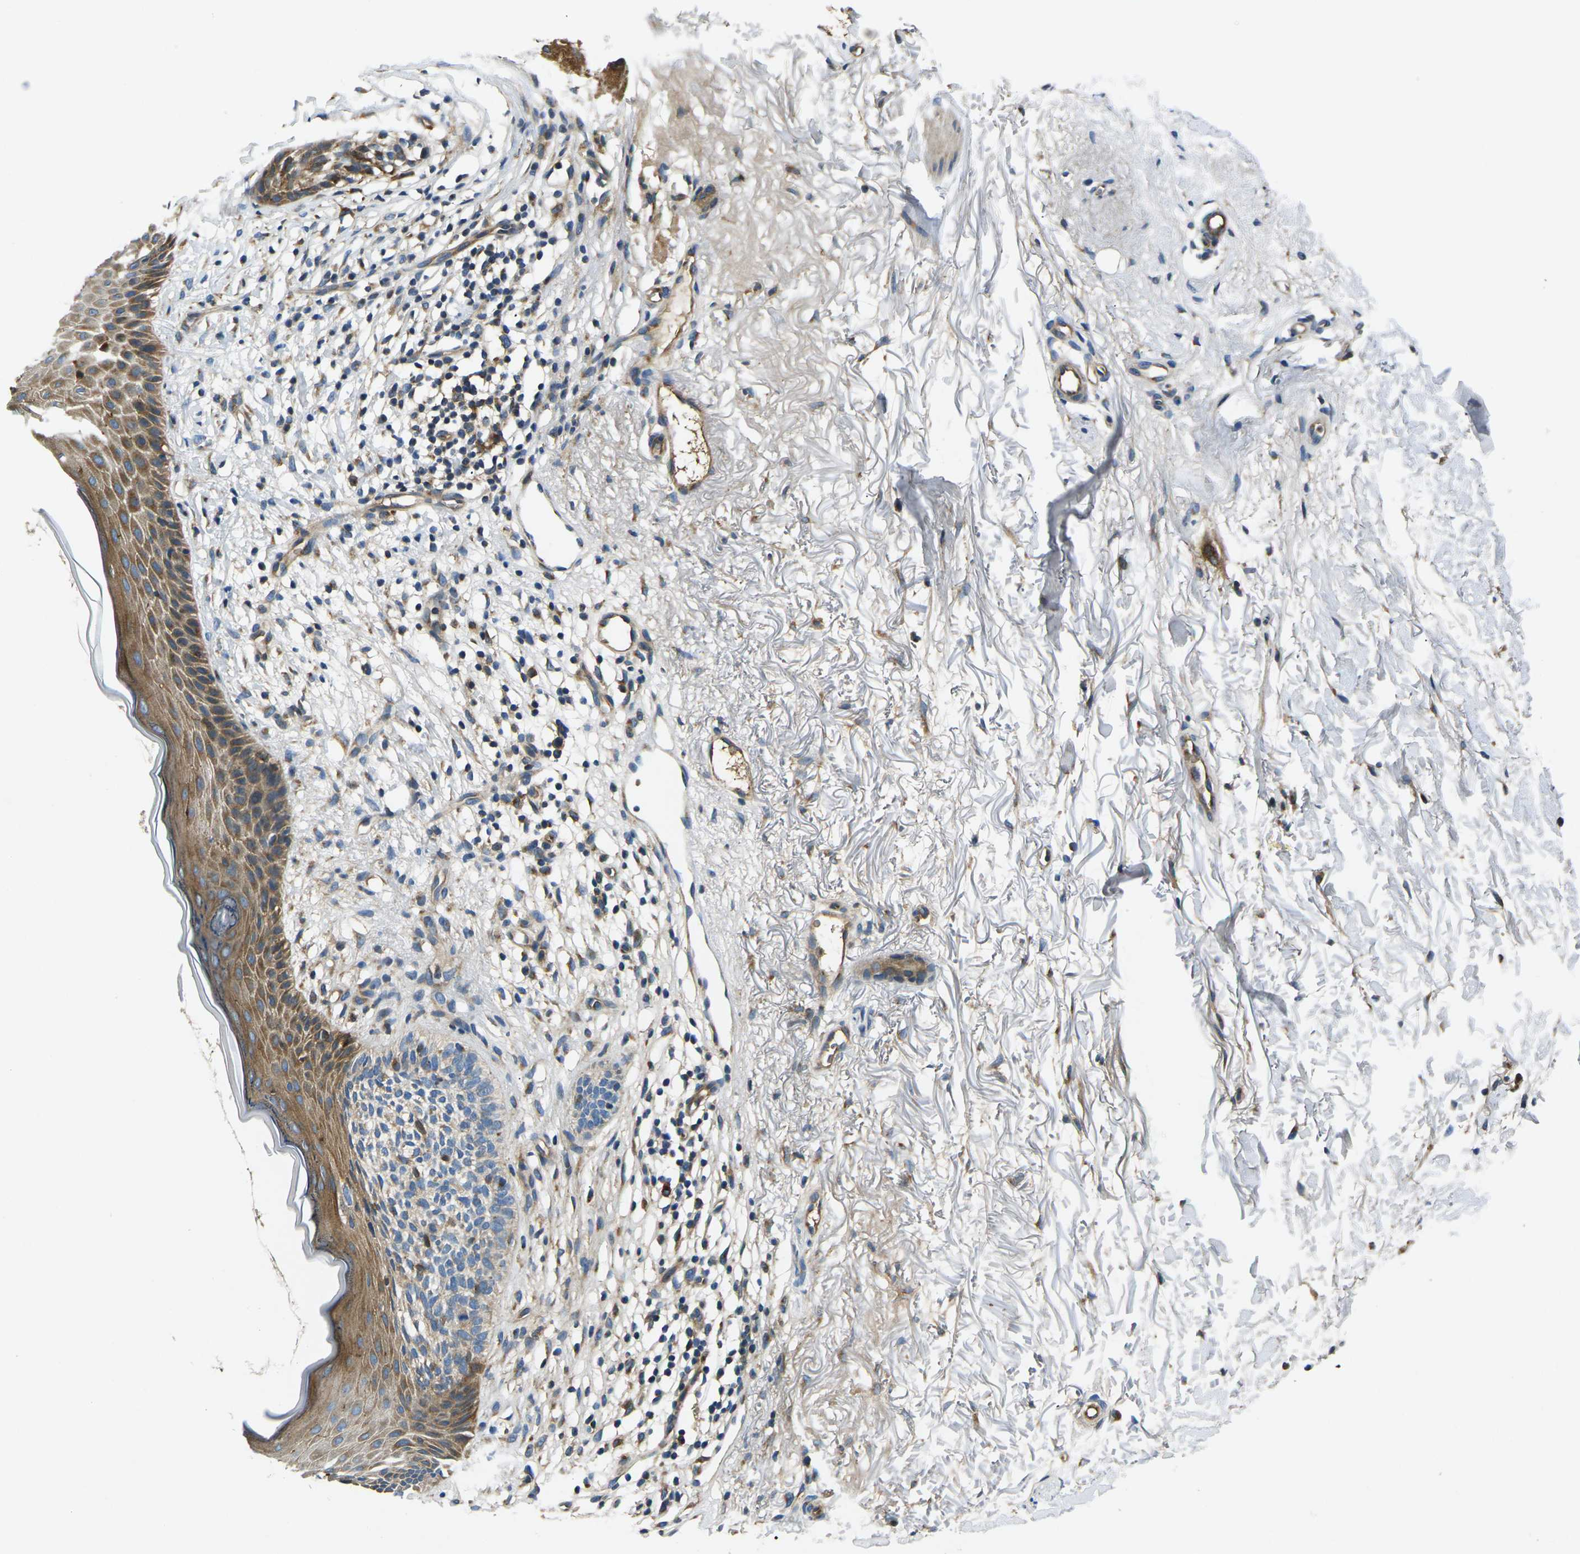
{"staining": {"intensity": "negative", "quantity": "none", "location": "none"}, "tissue": "skin cancer", "cell_type": "Tumor cells", "image_type": "cancer", "snomed": [{"axis": "morphology", "description": "Basal cell carcinoma"}, {"axis": "topography", "description": "Skin"}], "caption": "Immunohistochemical staining of human basal cell carcinoma (skin) demonstrates no significant expression in tumor cells.", "gene": "RAB1B", "patient": {"sex": "female", "age": 70}}